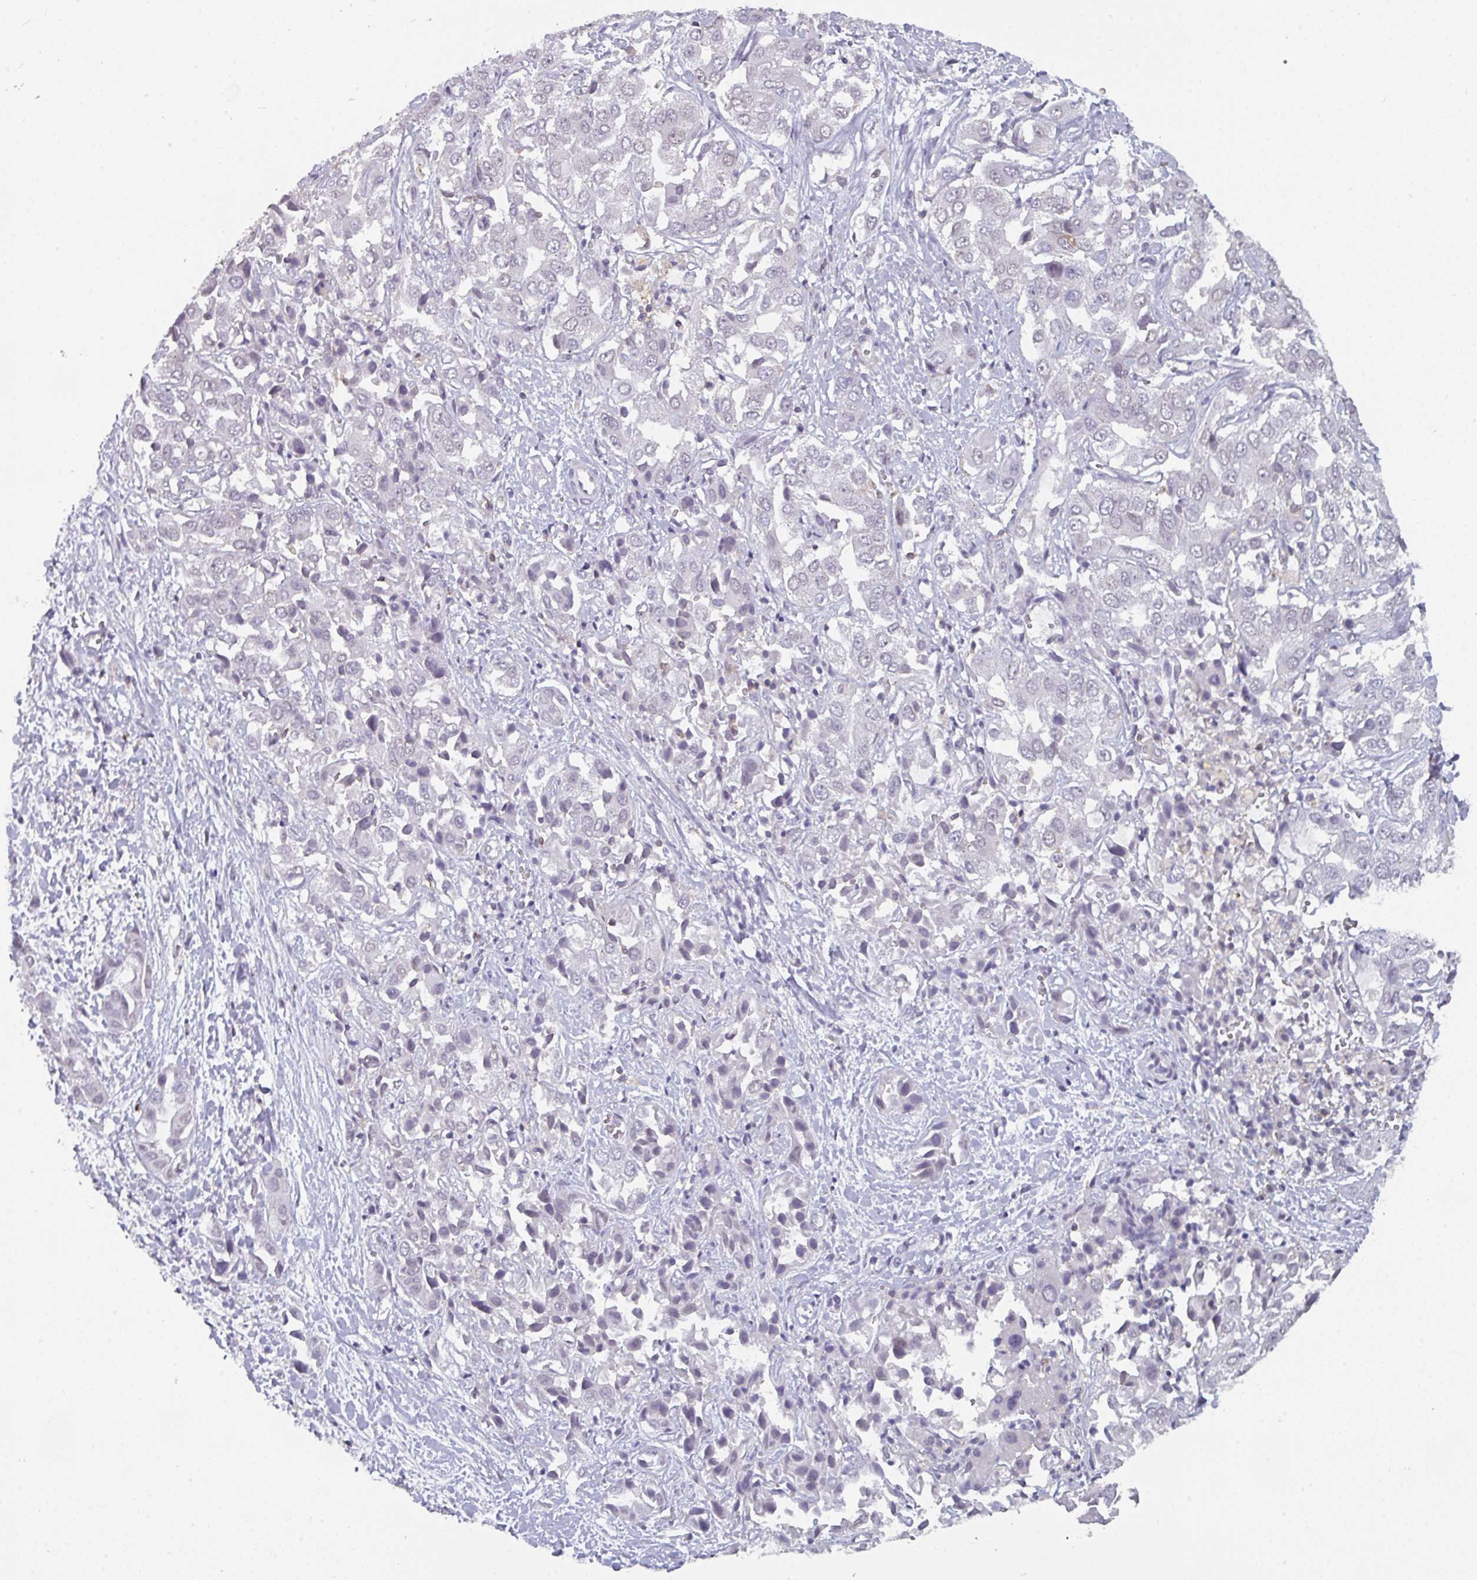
{"staining": {"intensity": "negative", "quantity": "none", "location": "none"}, "tissue": "liver cancer", "cell_type": "Tumor cells", "image_type": "cancer", "snomed": [{"axis": "morphology", "description": "Cholangiocarcinoma"}, {"axis": "topography", "description": "Liver"}], "caption": "This is an immunohistochemistry (IHC) micrograph of human liver cancer (cholangiocarcinoma). There is no positivity in tumor cells.", "gene": "RASAL3", "patient": {"sex": "female", "age": 52}}